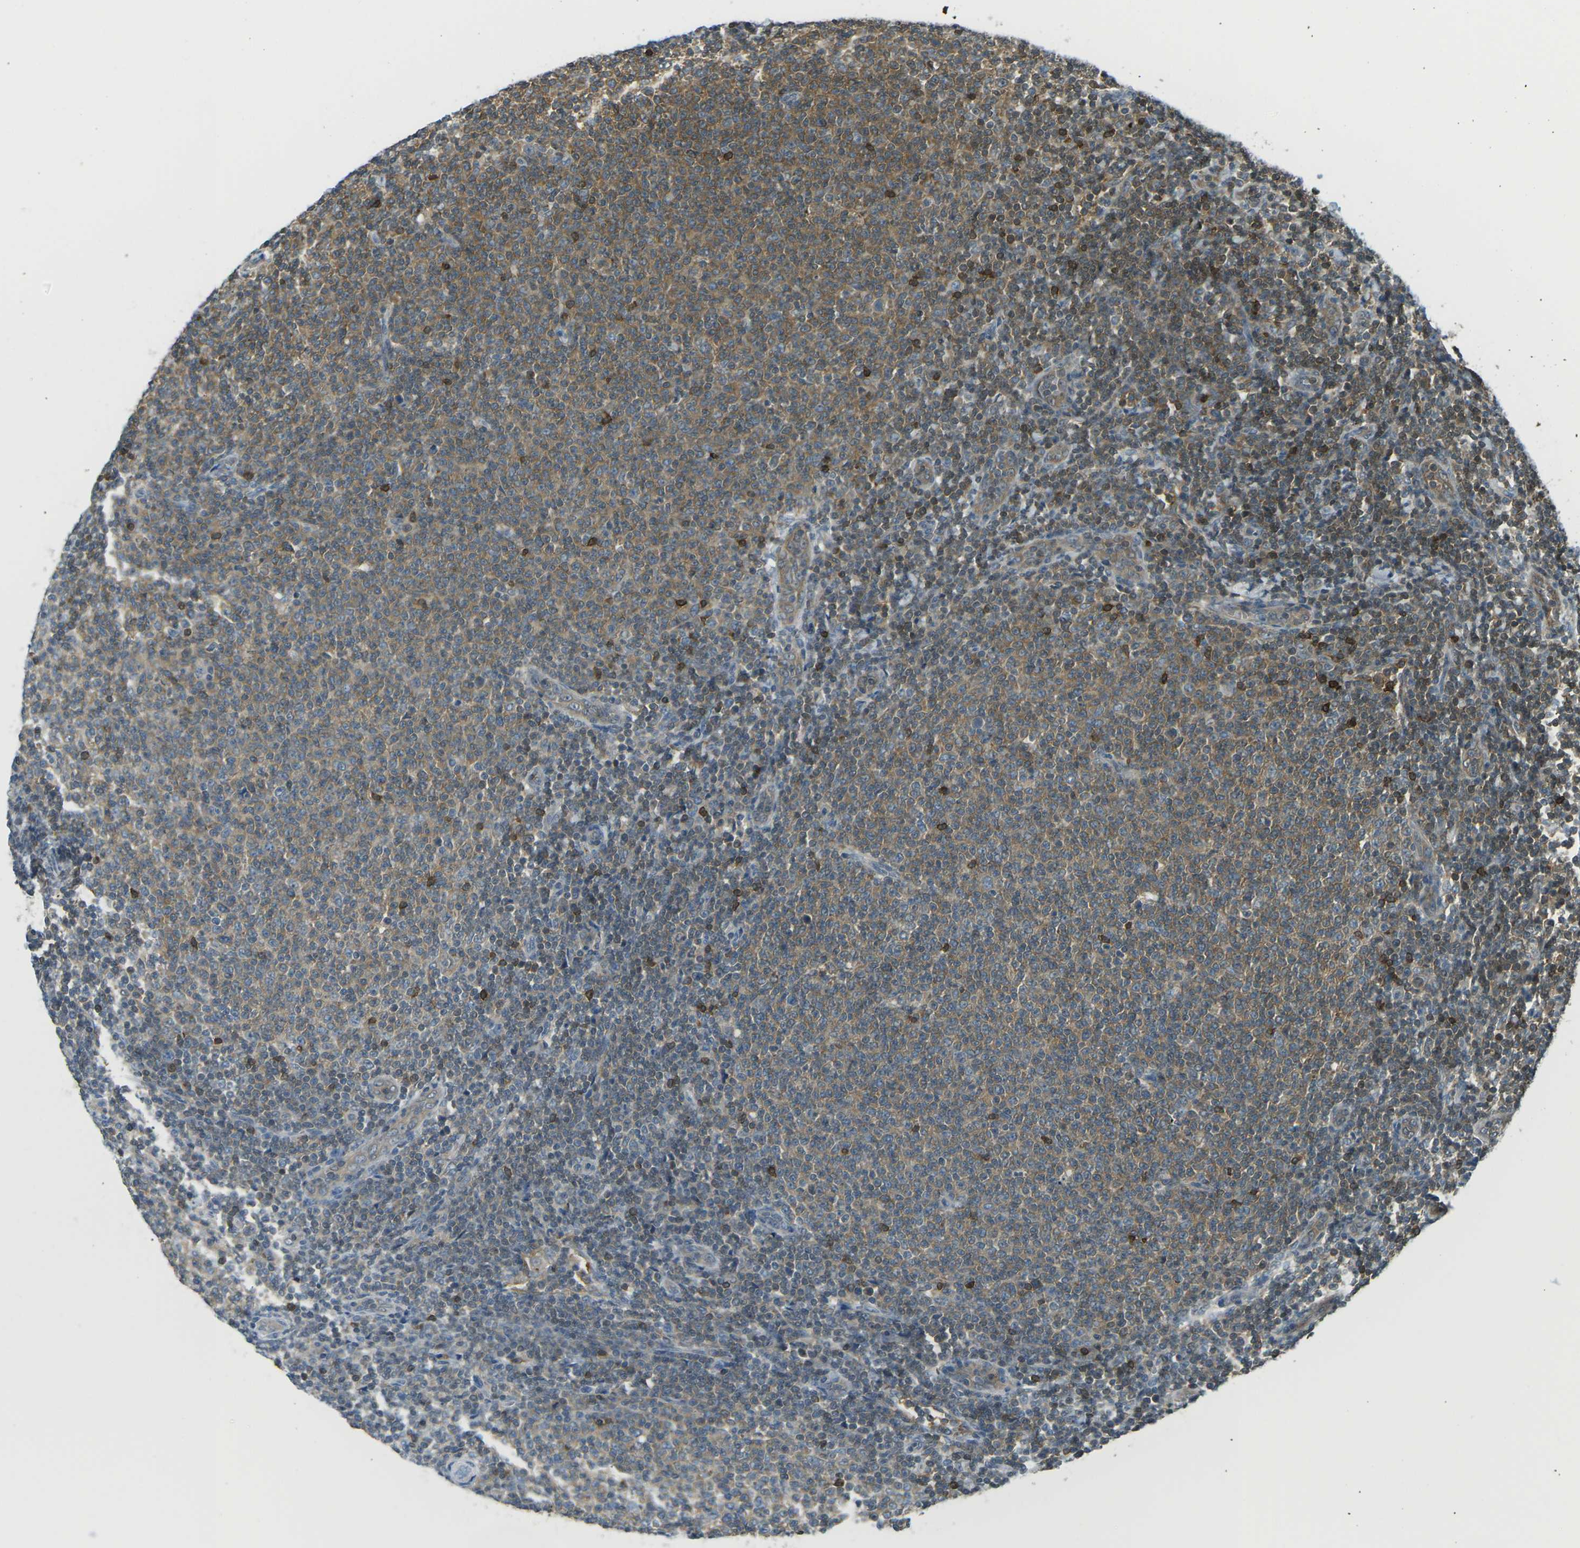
{"staining": {"intensity": "moderate", "quantity": ">75%", "location": "cytoplasmic/membranous"}, "tissue": "lymphoma", "cell_type": "Tumor cells", "image_type": "cancer", "snomed": [{"axis": "morphology", "description": "Malignant lymphoma, non-Hodgkin's type, Low grade"}, {"axis": "topography", "description": "Lymph node"}], "caption": "Approximately >75% of tumor cells in lymphoma exhibit moderate cytoplasmic/membranous protein positivity as visualized by brown immunohistochemical staining.", "gene": "PIEZO2", "patient": {"sex": "male", "age": 66}}